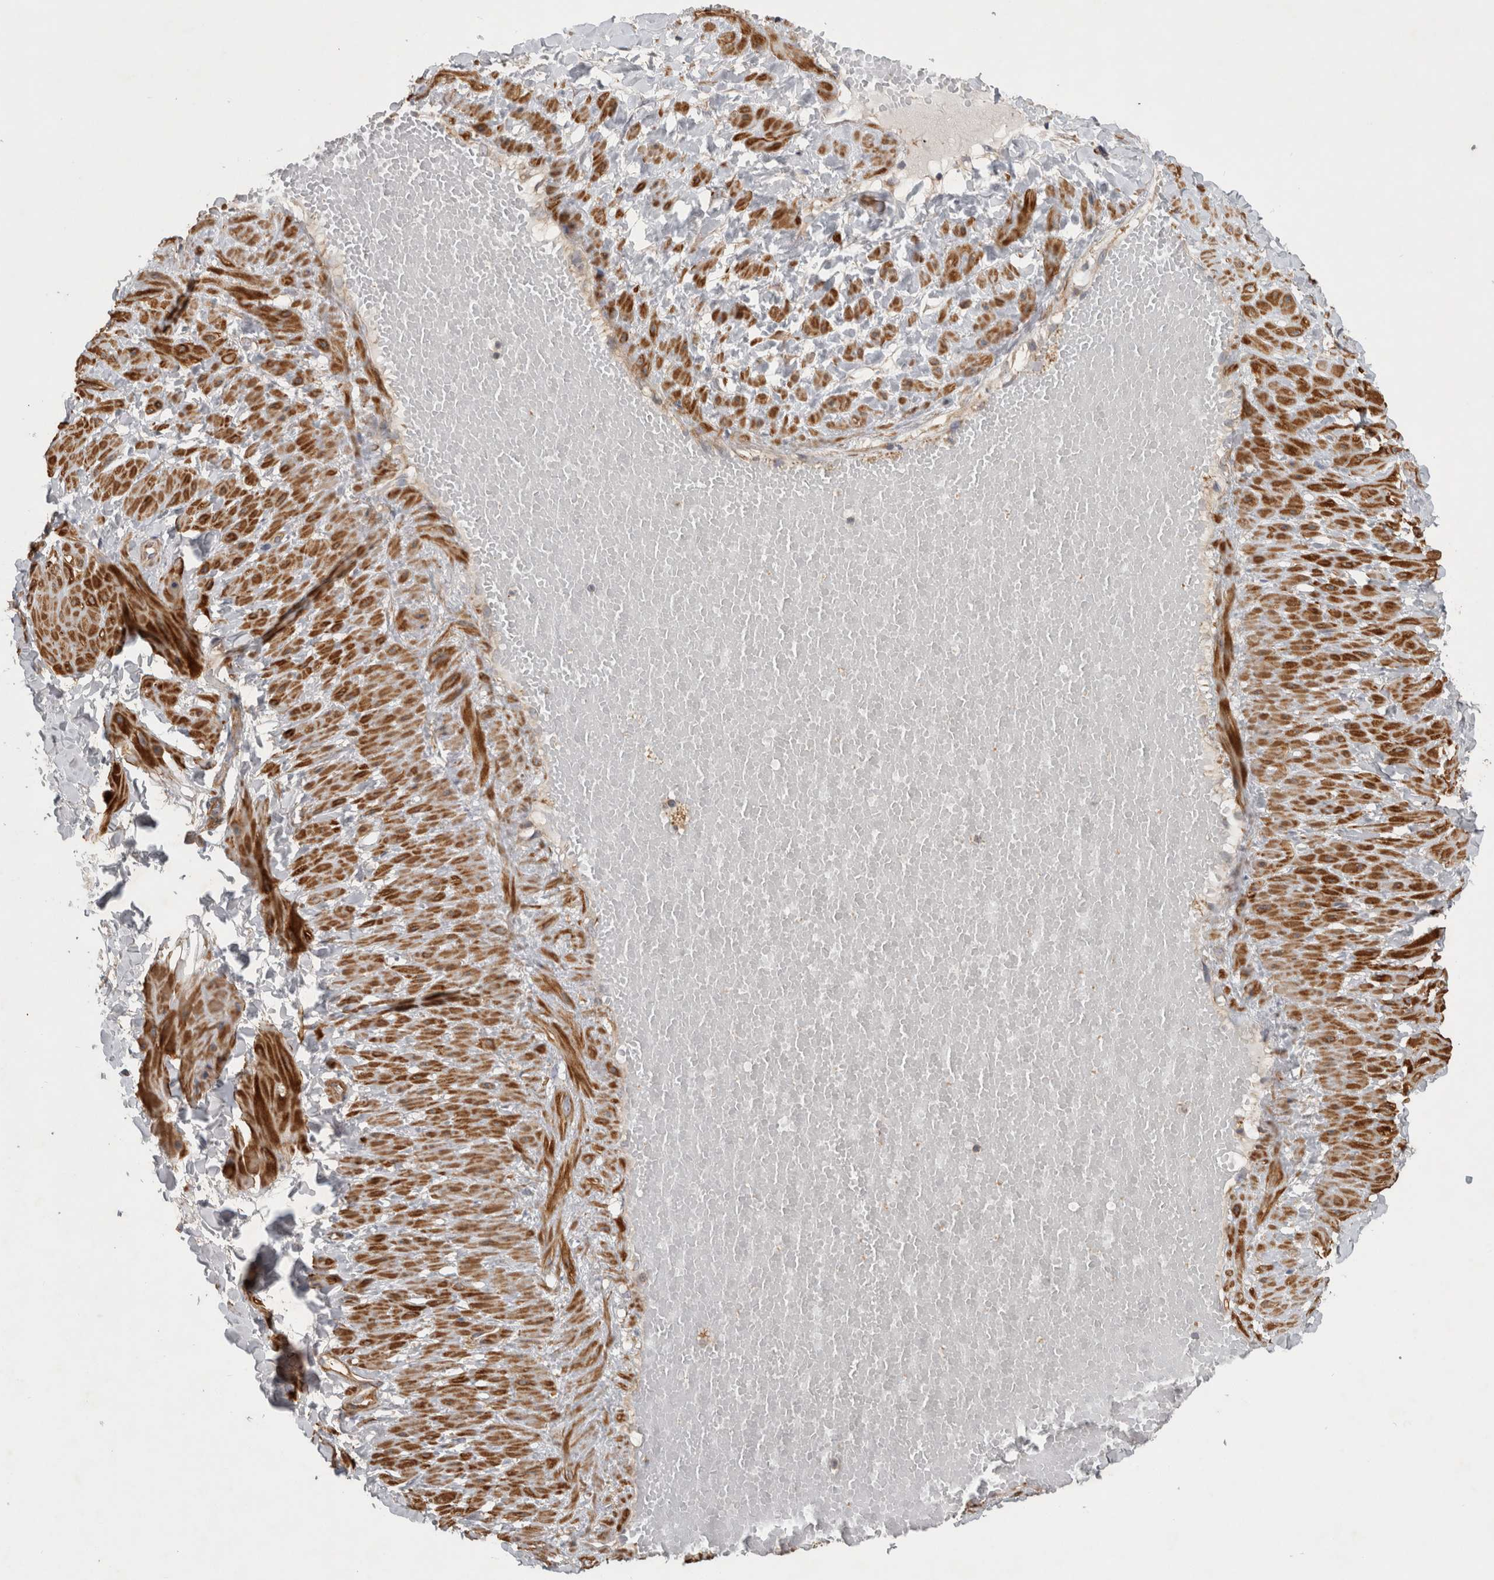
{"staining": {"intensity": "negative", "quantity": "none", "location": "none"}, "tissue": "soft tissue", "cell_type": "Fibroblasts", "image_type": "normal", "snomed": [{"axis": "morphology", "description": "Normal tissue, NOS"}, {"axis": "topography", "description": "Adipose tissue"}, {"axis": "topography", "description": "Vascular tissue"}, {"axis": "topography", "description": "Peripheral nerve tissue"}], "caption": "Photomicrograph shows no significant protein expression in fibroblasts of unremarkable soft tissue.", "gene": "SFXN2", "patient": {"sex": "male", "age": 25}}